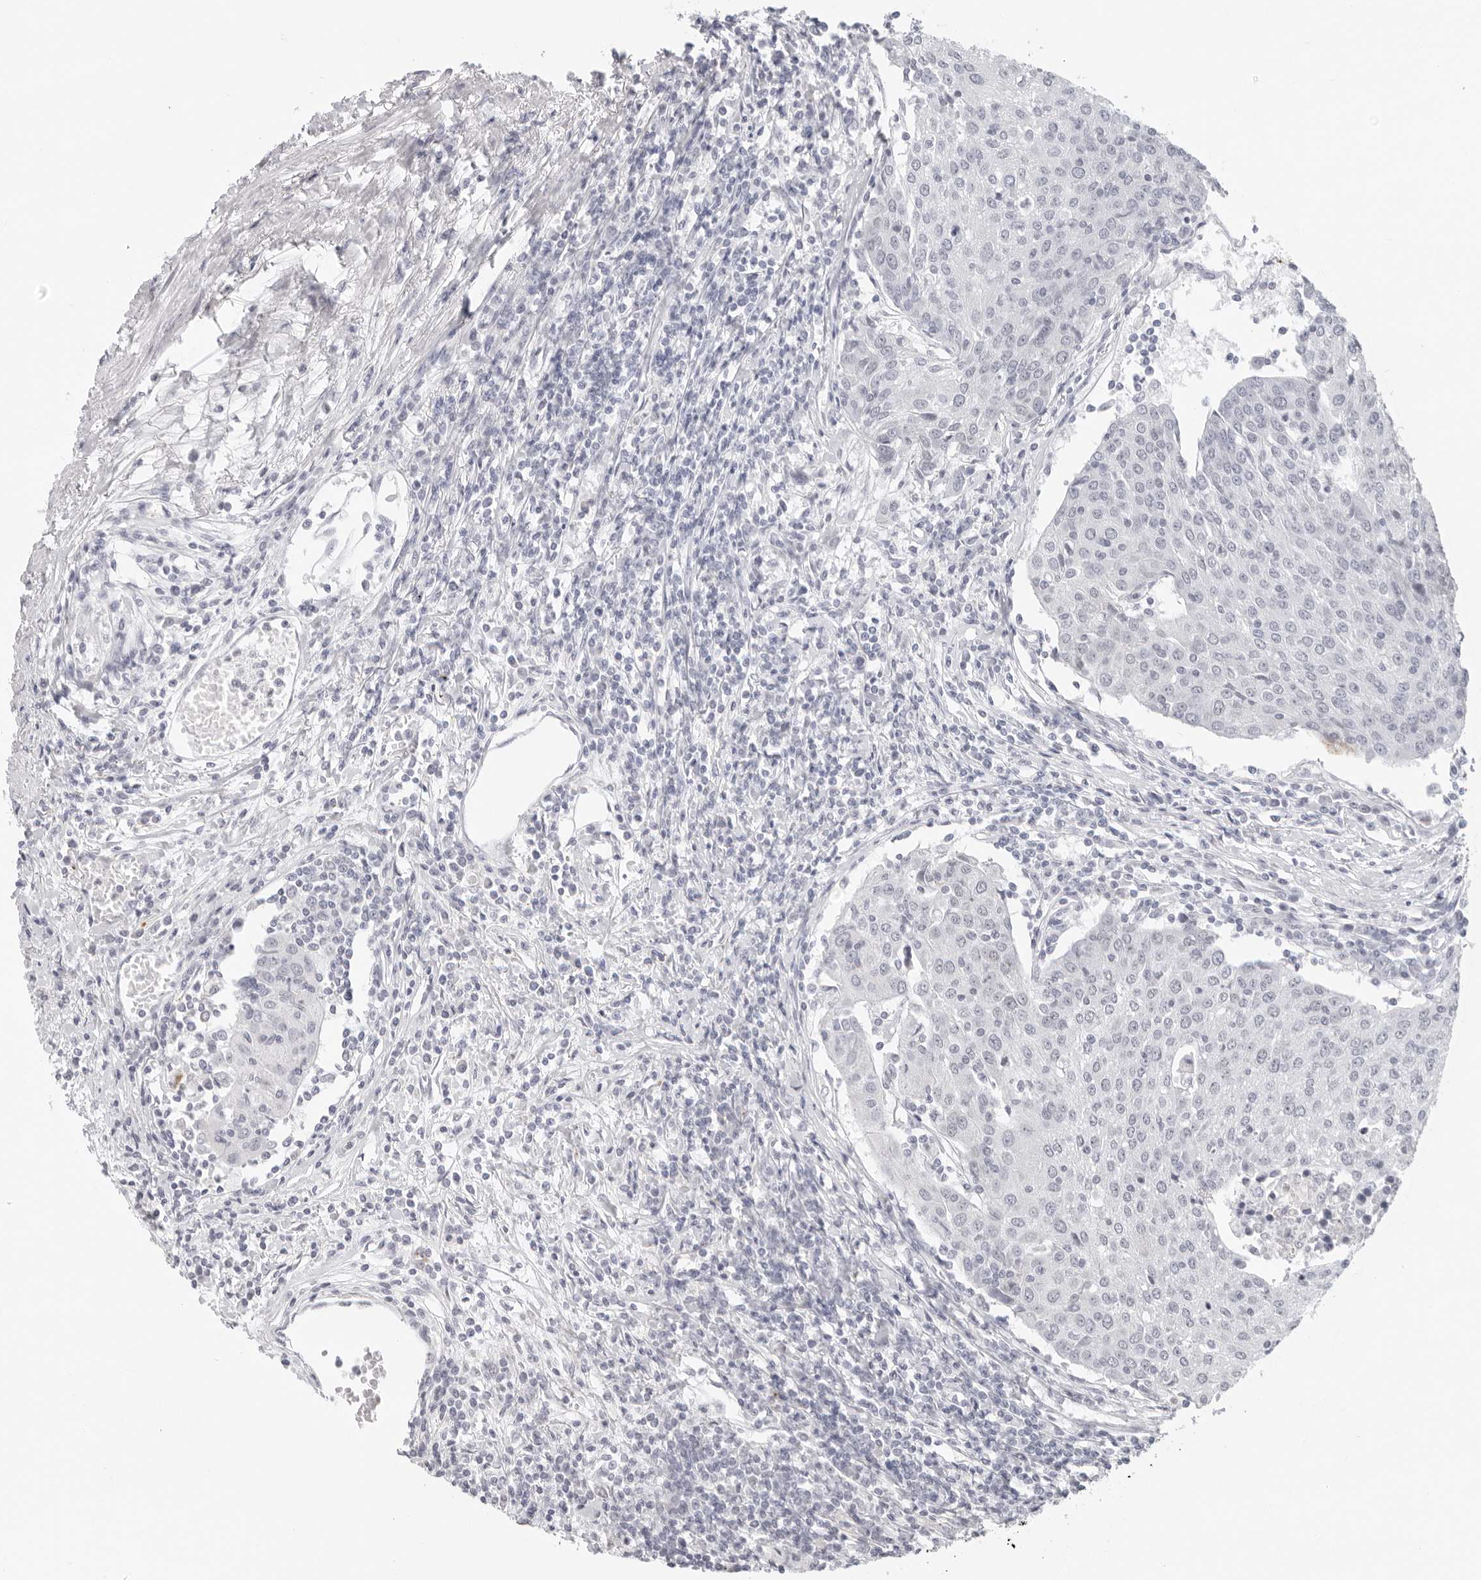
{"staining": {"intensity": "negative", "quantity": "none", "location": "none"}, "tissue": "urothelial cancer", "cell_type": "Tumor cells", "image_type": "cancer", "snomed": [{"axis": "morphology", "description": "Urothelial carcinoma, High grade"}, {"axis": "topography", "description": "Urinary bladder"}], "caption": "High magnification brightfield microscopy of high-grade urothelial carcinoma stained with DAB (3,3'-diaminobenzidine) (brown) and counterstained with hematoxylin (blue): tumor cells show no significant staining.", "gene": "MSH6", "patient": {"sex": "female", "age": 85}}